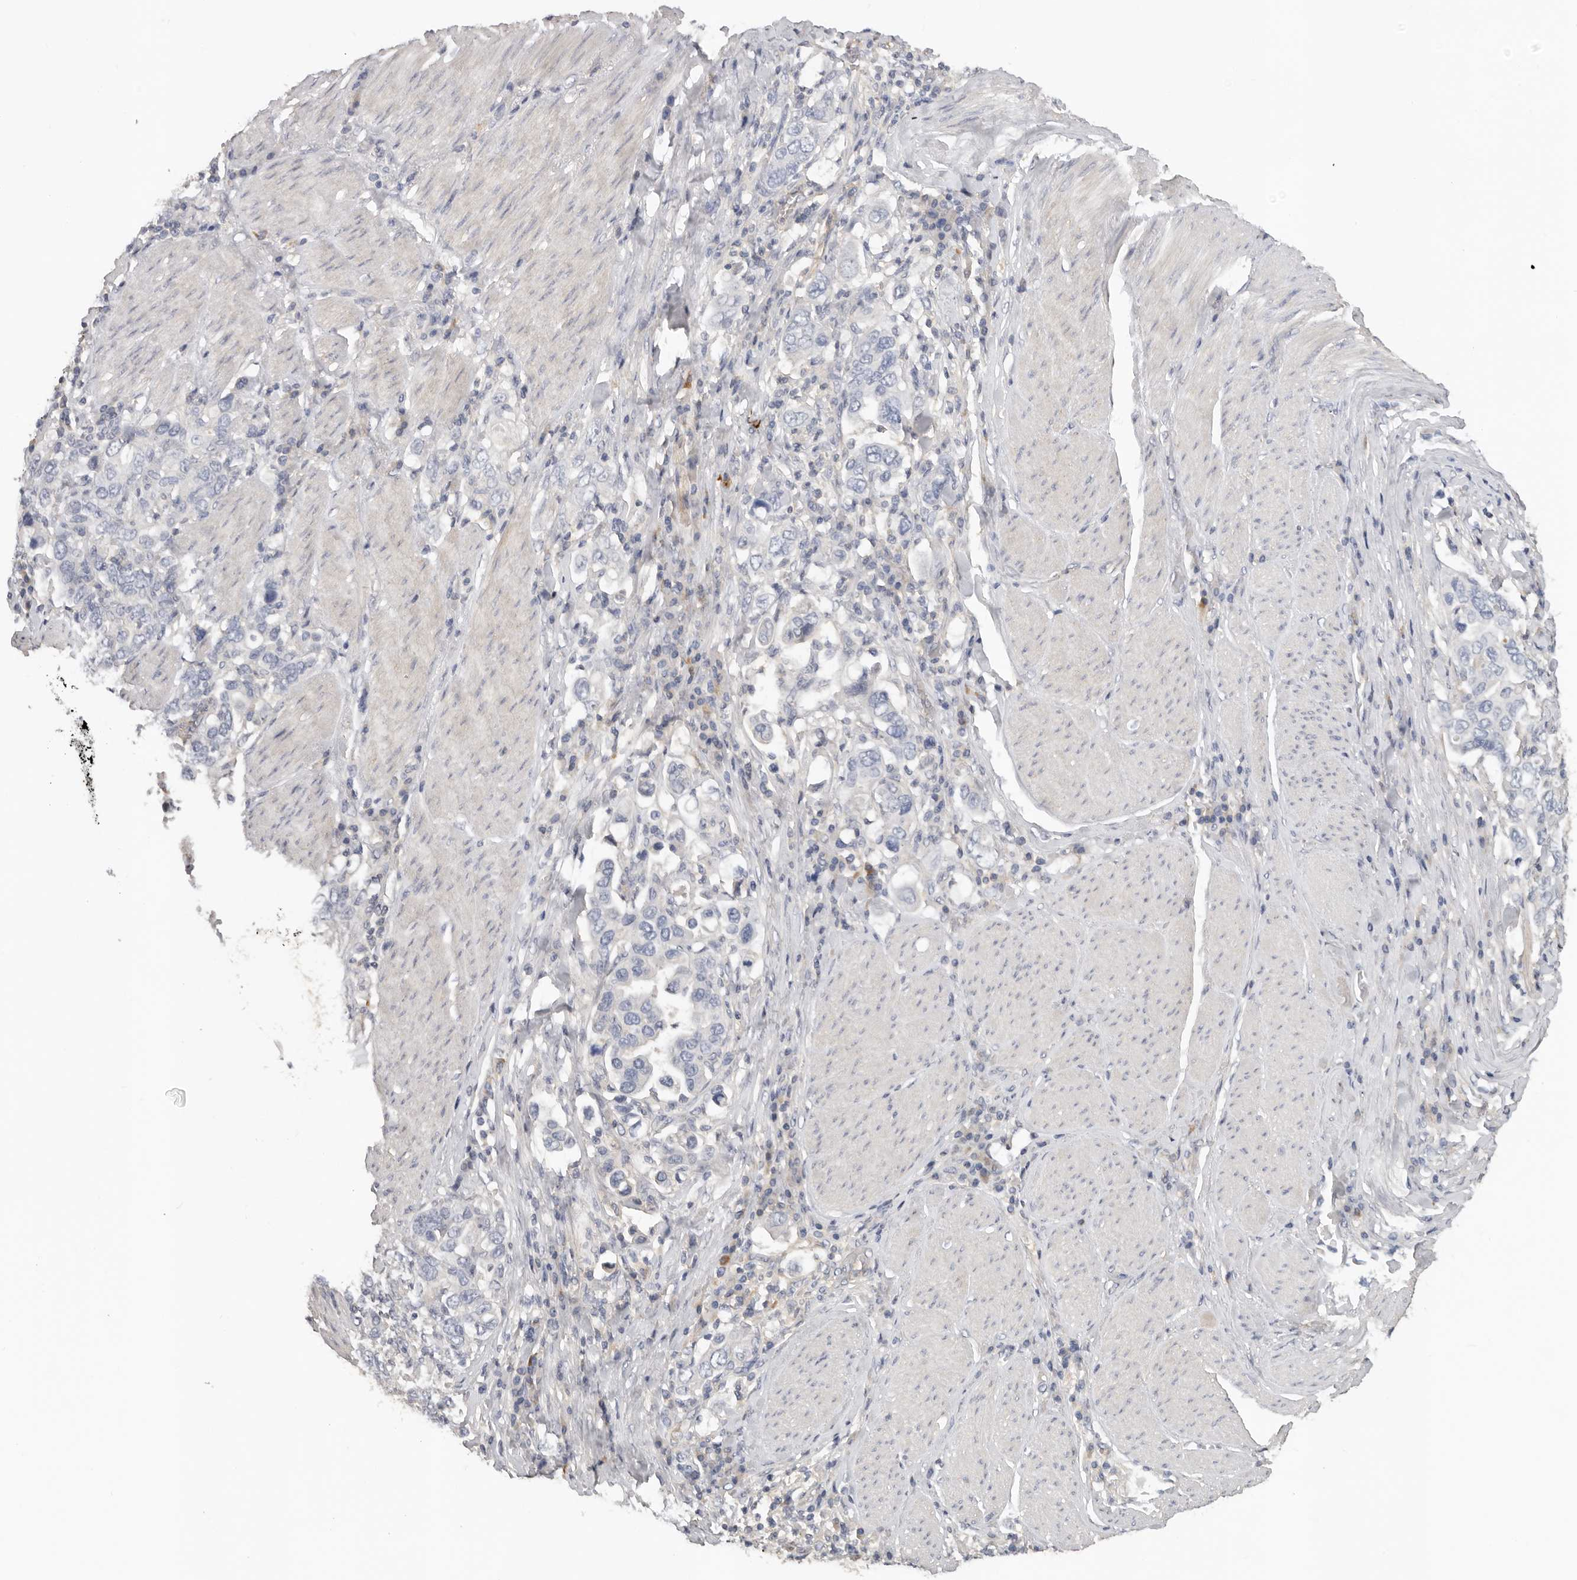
{"staining": {"intensity": "negative", "quantity": "none", "location": "none"}, "tissue": "stomach cancer", "cell_type": "Tumor cells", "image_type": "cancer", "snomed": [{"axis": "morphology", "description": "Adenocarcinoma, NOS"}, {"axis": "topography", "description": "Stomach, upper"}], "caption": "Tumor cells are negative for protein expression in human adenocarcinoma (stomach).", "gene": "WDTC1", "patient": {"sex": "male", "age": 62}}